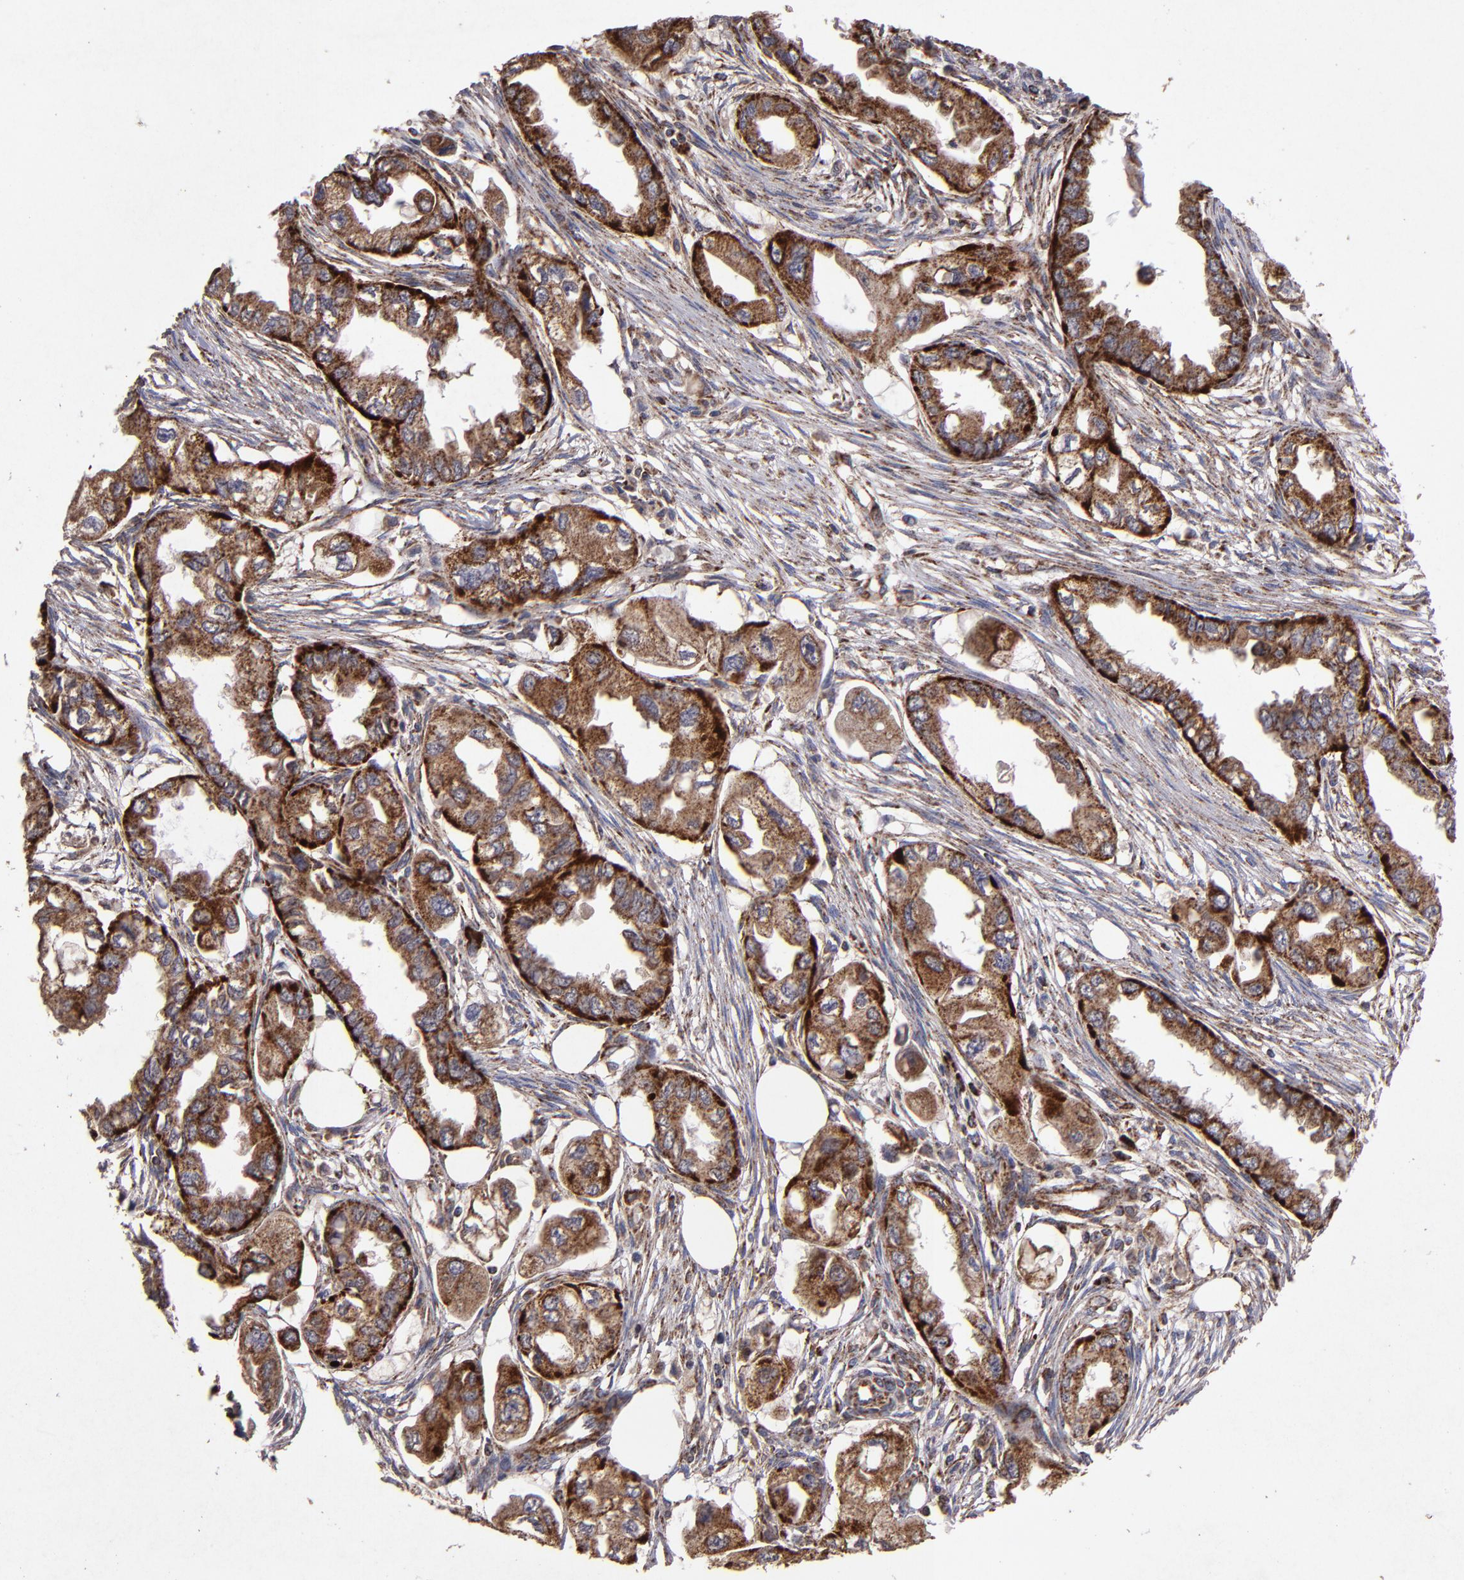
{"staining": {"intensity": "moderate", "quantity": ">75%", "location": "cytoplasmic/membranous"}, "tissue": "endometrial cancer", "cell_type": "Tumor cells", "image_type": "cancer", "snomed": [{"axis": "morphology", "description": "Adenocarcinoma, NOS"}, {"axis": "topography", "description": "Endometrium"}], "caption": "Human endometrial cancer (adenocarcinoma) stained with a brown dye demonstrates moderate cytoplasmic/membranous positive positivity in about >75% of tumor cells.", "gene": "TIMM9", "patient": {"sex": "female", "age": 67}}